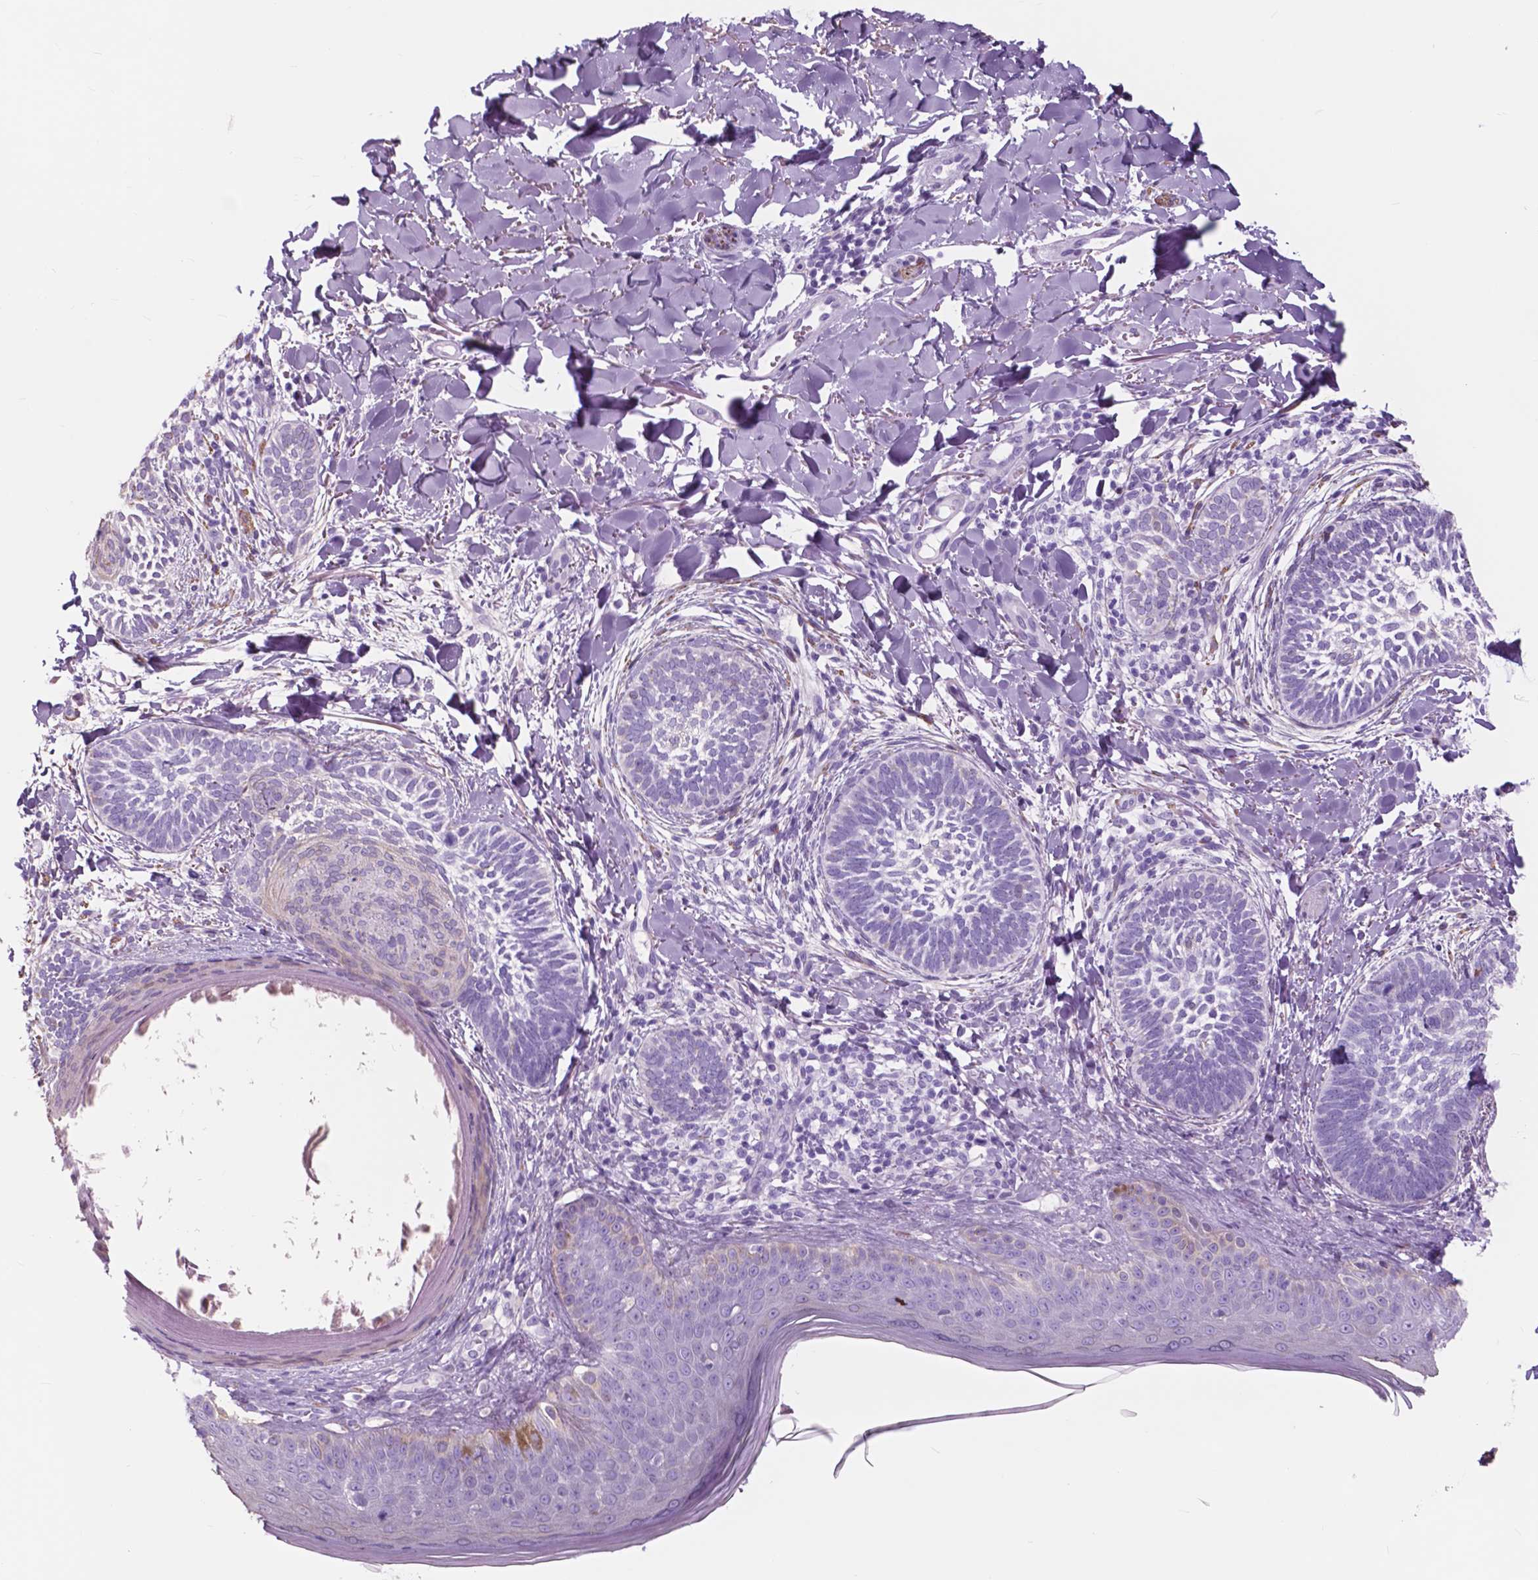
{"staining": {"intensity": "negative", "quantity": "none", "location": "none"}, "tissue": "skin cancer", "cell_type": "Tumor cells", "image_type": "cancer", "snomed": [{"axis": "morphology", "description": "Normal tissue, NOS"}, {"axis": "morphology", "description": "Basal cell carcinoma"}, {"axis": "topography", "description": "Skin"}], "caption": "Skin cancer (basal cell carcinoma) was stained to show a protein in brown. There is no significant staining in tumor cells.", "gene": "FXYD2", "patient": {"sex": "male", "age": 46}}